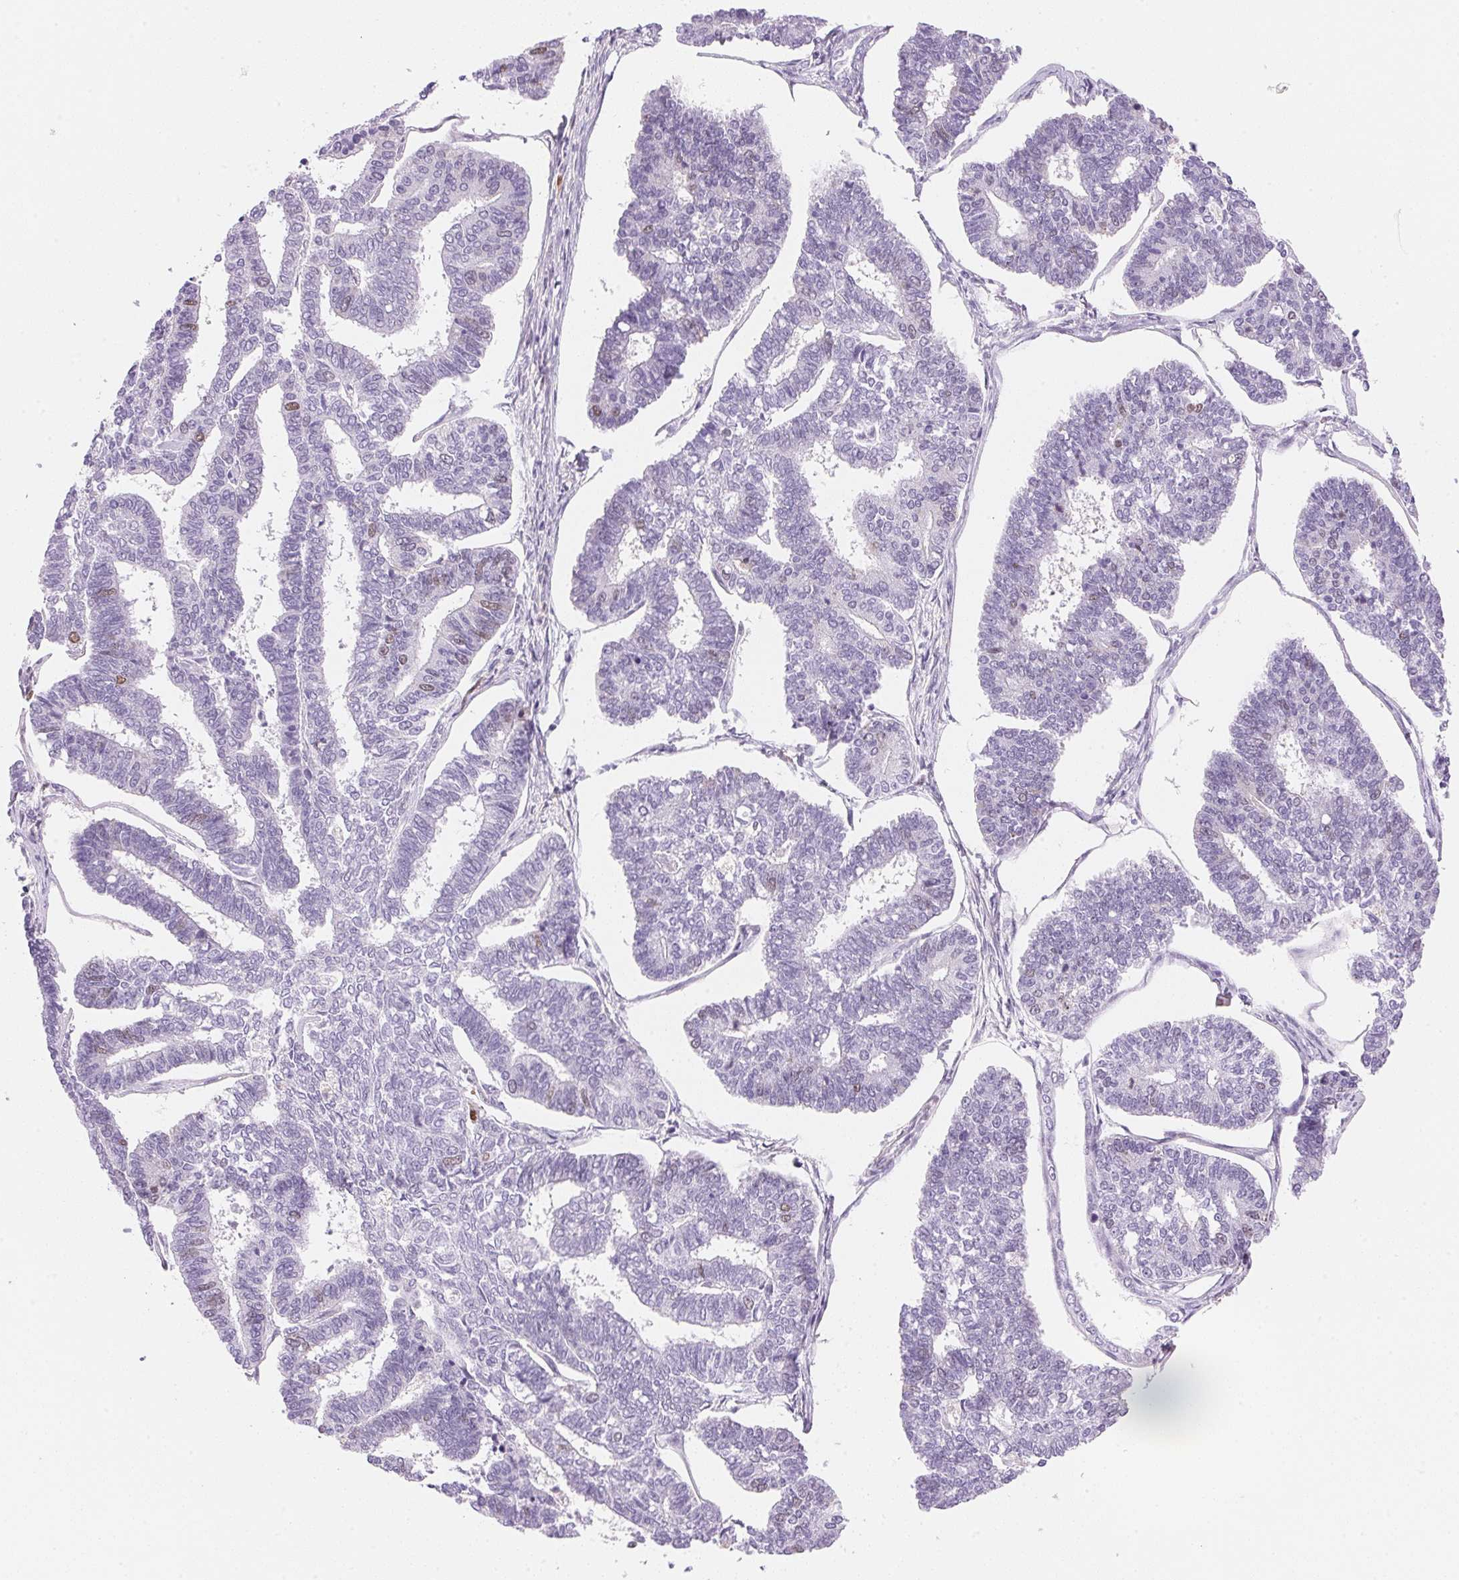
{"staining": {"intensity": "negative", "quantity": "none", "location": "none"}, "tissue": "endometrial cancer", "cell_type": "Tumor cells", "image_type": "cancer", "snomed": [{"axis": "morphology", "description": "Adenocarcinoma, NOS"}, {"axis": "topography", "description": "Endometrium"}], "caption": "Photomicrograph shows no protein positivity in tumor cells of endometrial adenocarcinoma tissue. (Immunohistochemistry (ihc), brightfield microscopy, high magnification).", "gene": "SMTN", "patient": {"sex": "female", "age": 70}}